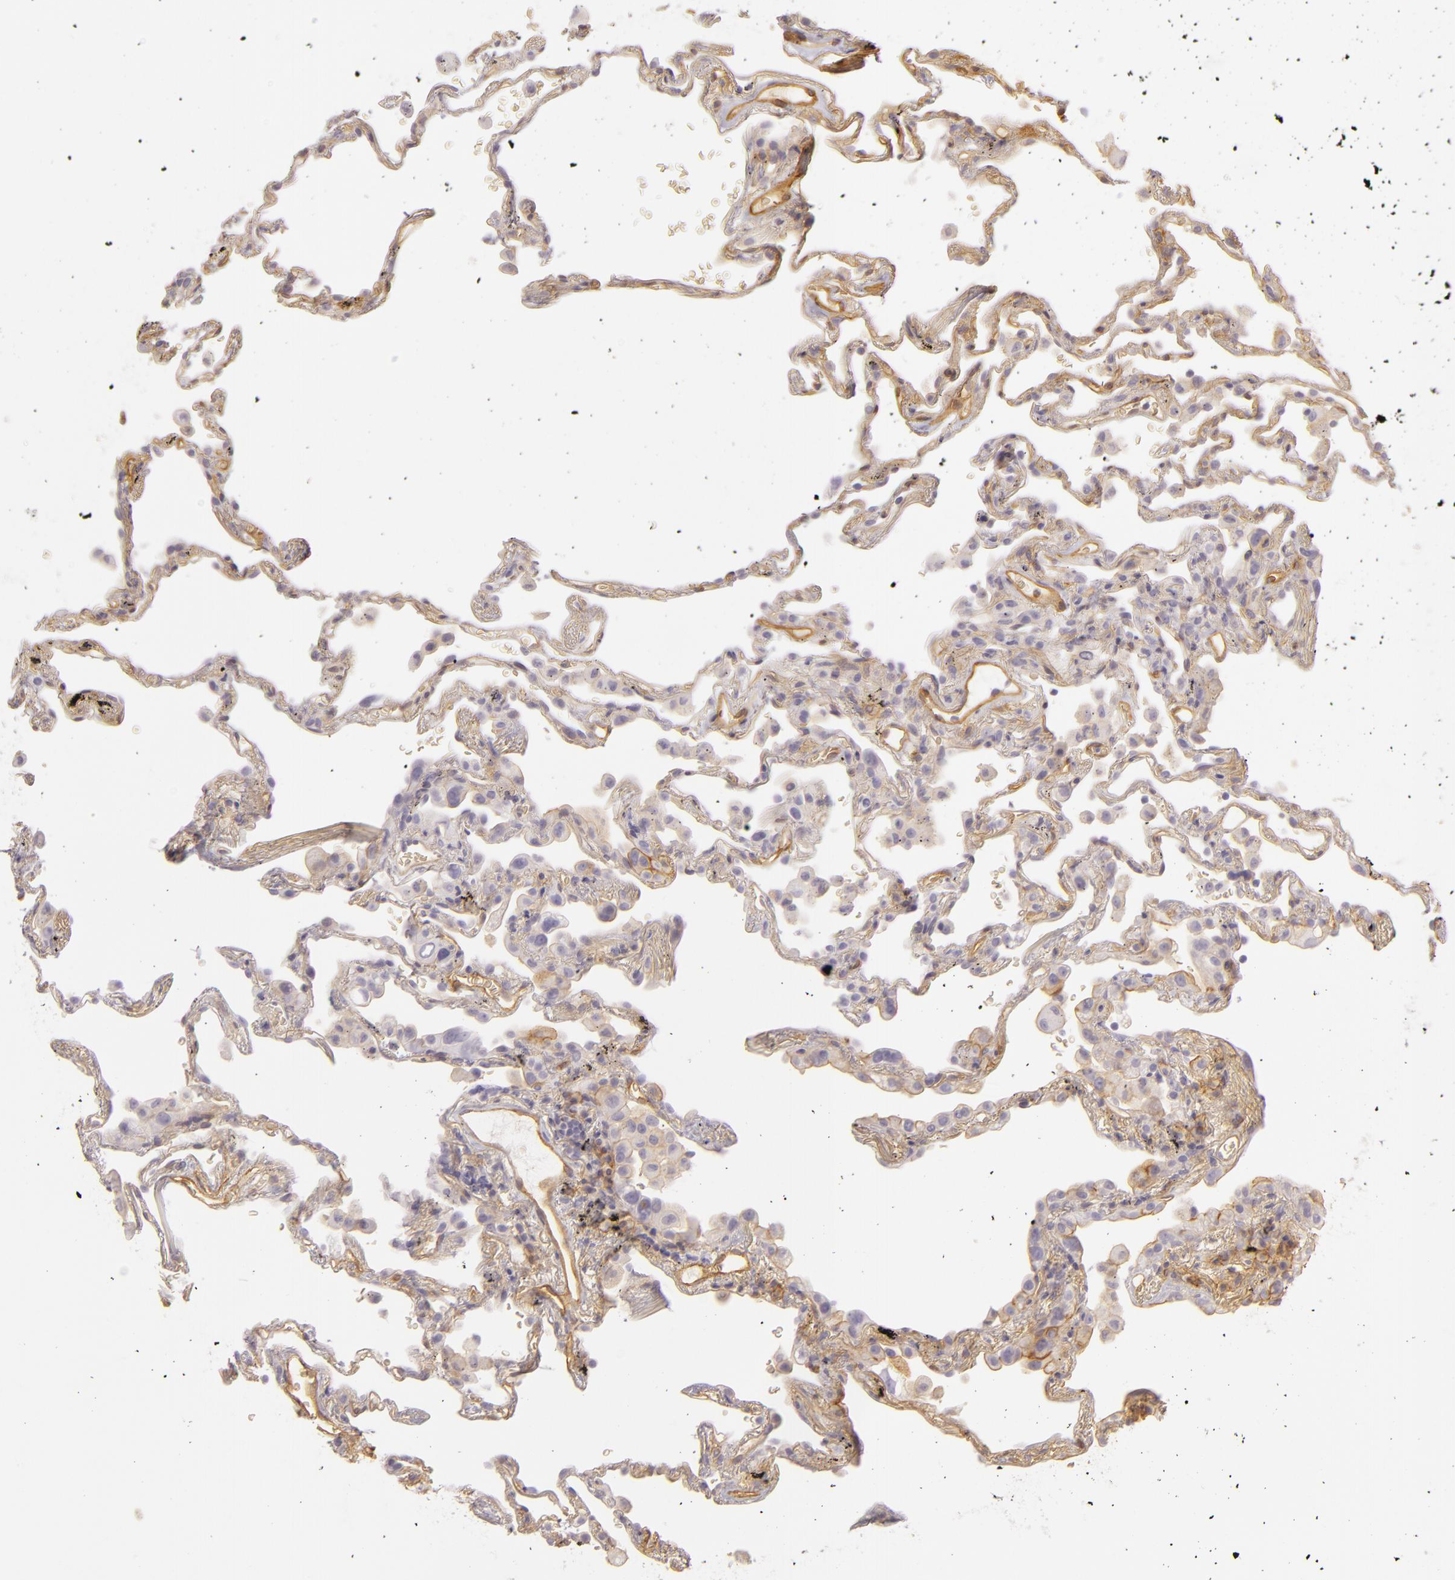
{"staining": {"intensity": "negative", "quantity": "none", "location": "none"}, "tissue": "lung", "cell_type": "Alveolar cells", "image_type": "normal", "snomed": [{"axis": "morphology", "description": "Normal tissue, NOS"}, {"axis": "morphology", "description": "Inflammation, NOS"}, {"axis": "topography", "description": "Lung"}], "caption": "This is an immunohistochemistry photomicrograph of unremarkable human lung. There is no expression in alveolar cells.", "gene": "CD59", "patient": {"sex": "male", "age": 69}}